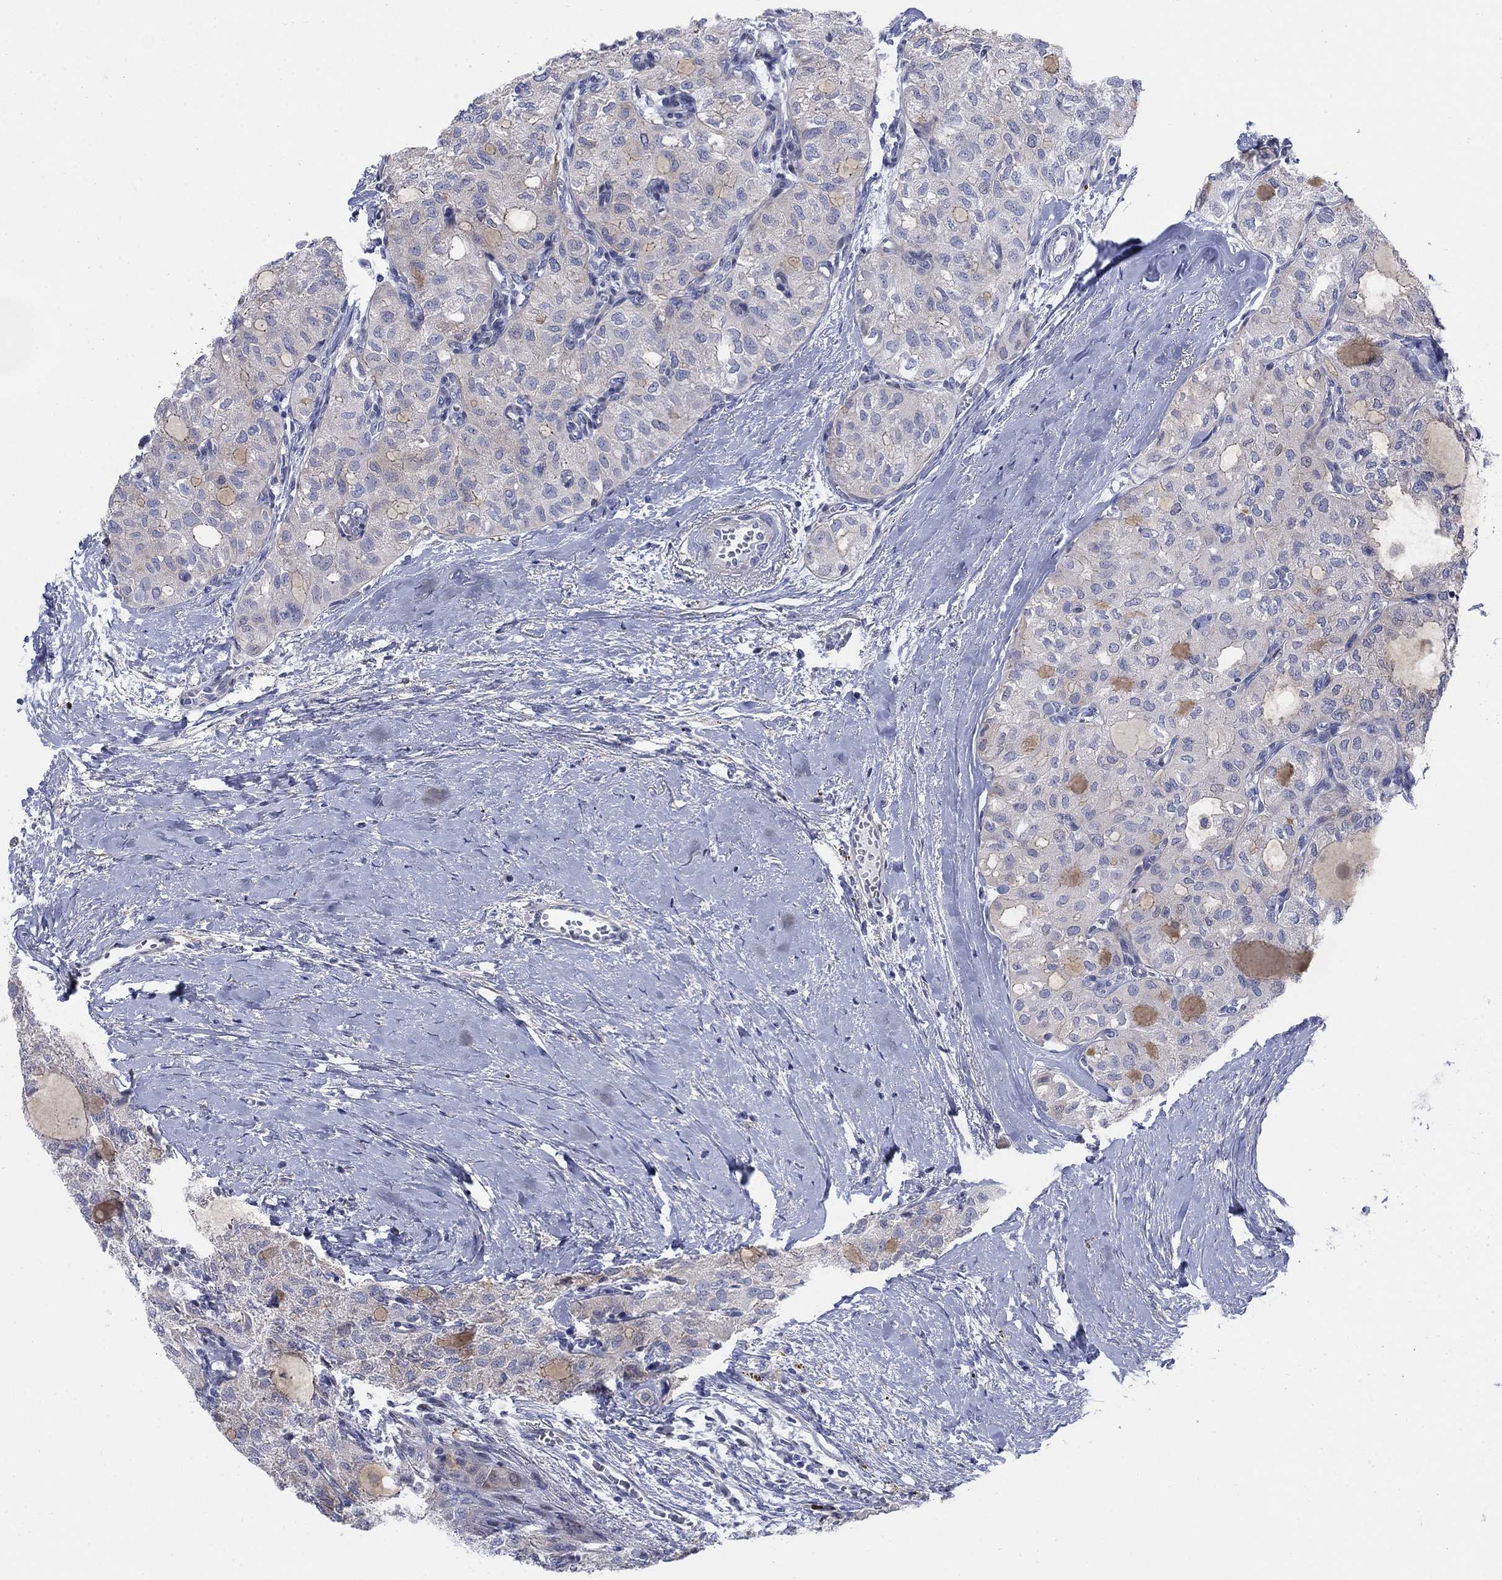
{"staining": {"intensity": "weak", "quantity": "<25%", "location": "cytoplasmic/membranous"}, "tissue": "thyroid cancer", "cell_type": "Tumor cells", "image_type": "cancer", "snomed": [{"axis": "morphology", "description": "Follicular adenoma carcinoma, NOS"}, {"axis": "topography", "description": "Thyroid gland"}], "caption": "The immunohistochemistry (IHC) micrograph has no significant staining in tumor cells of thyroid cancer tissue.", "gene": "MYO3A", "patient": {"sex": "male", "age": 75}}